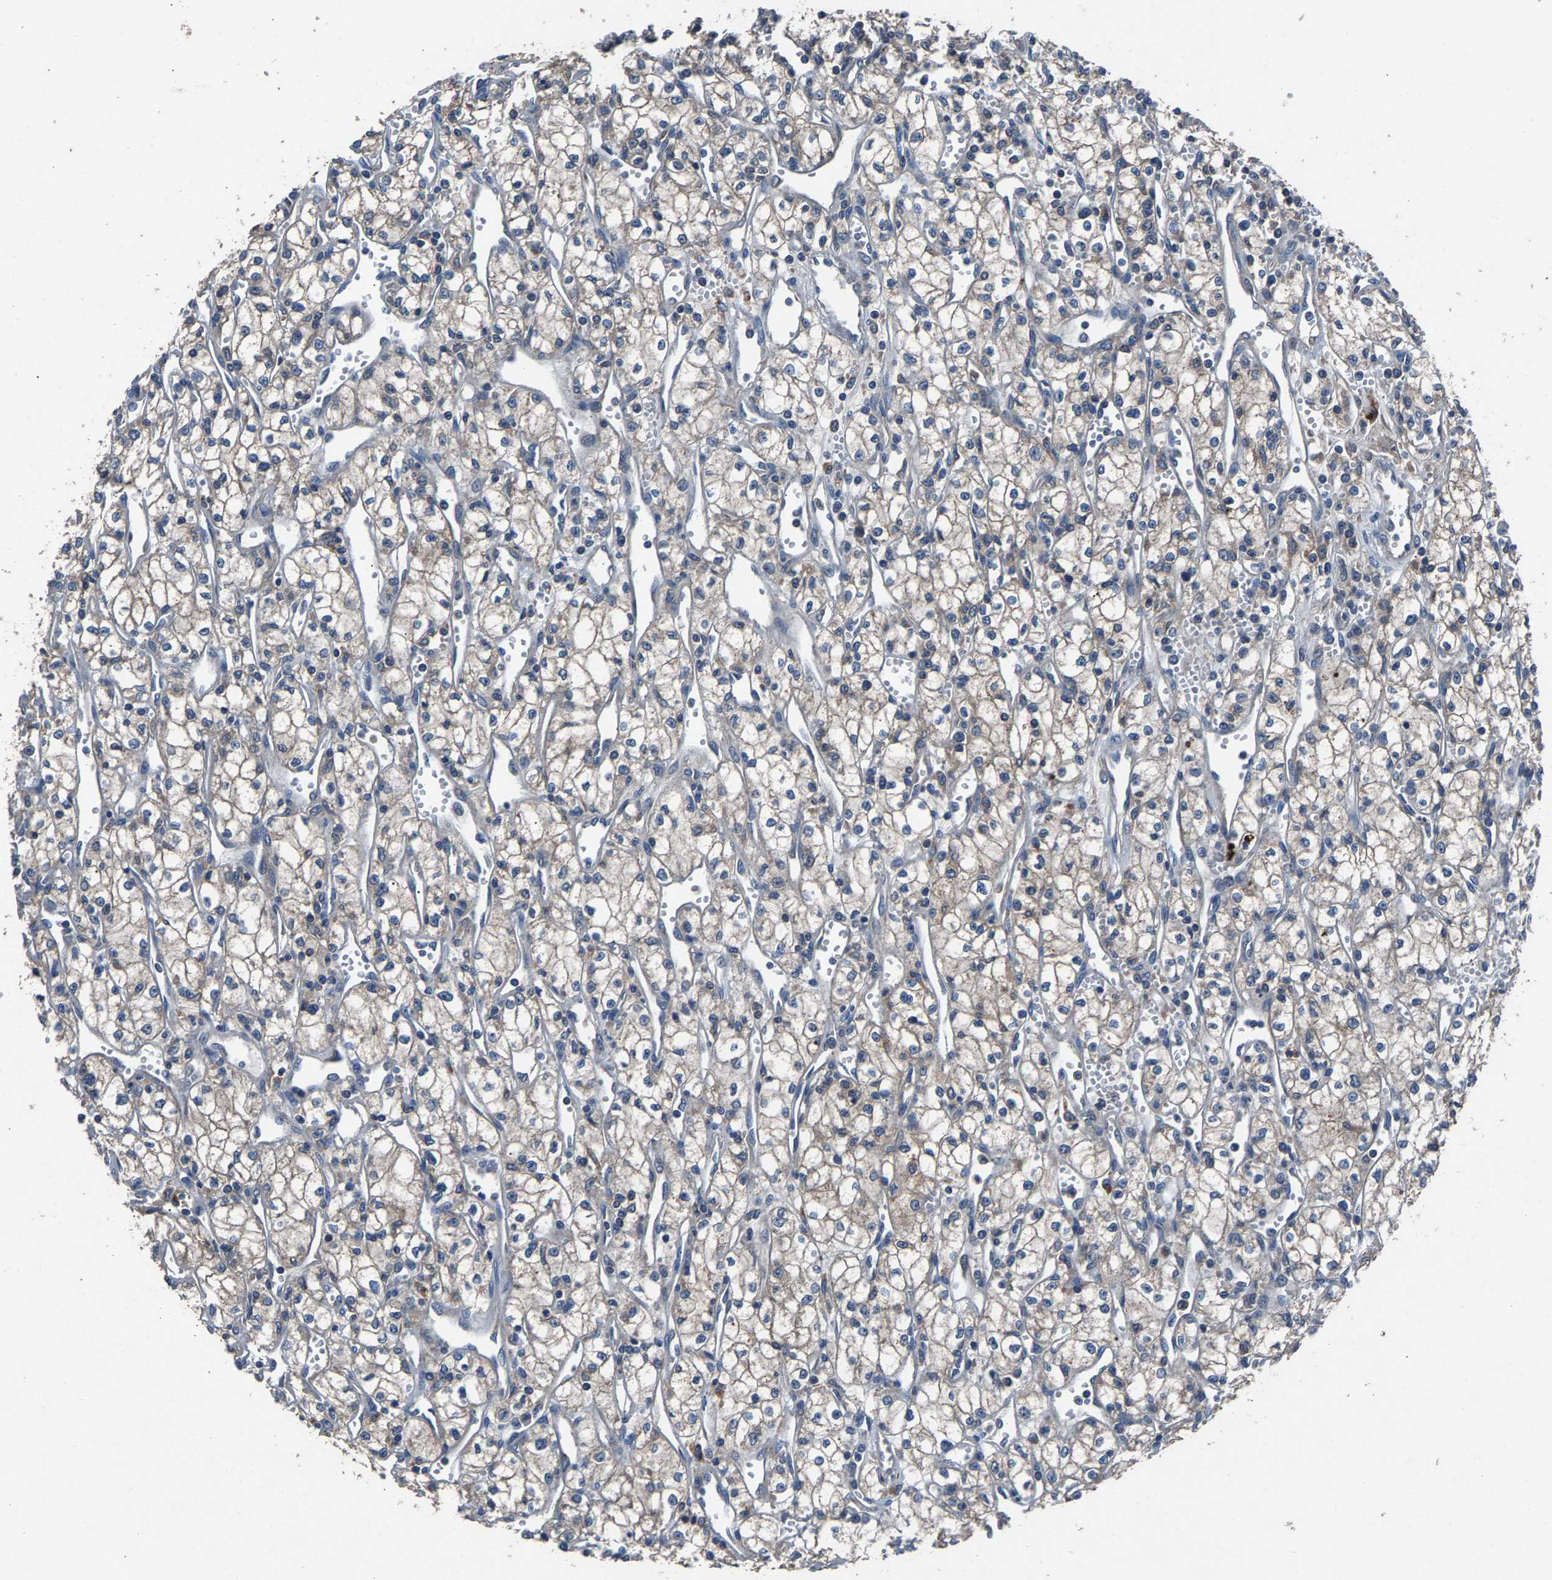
{"staining": {"intensity": "weak", "quantity": "25%-75%", "location": "cytoplasmic/membranous"}, "tissue": "renal cancer", "cell_type": "Tumor cells", "image_type": "cancer", "snomed": [{"axis": "morphology", "description": "Adenocarcinoma, NOS"}, {"axis": "topography", "description": "Kidney"}], "caption": "Immunohistochemical staining of human adenocarcinoma (renal) displays low levels of weak cytoplasmic/membranous positivity in approximately 25%-75% of tumor cells.", "gene": "PRXL2C", "patient": {"sex": "male", "age": 59}}